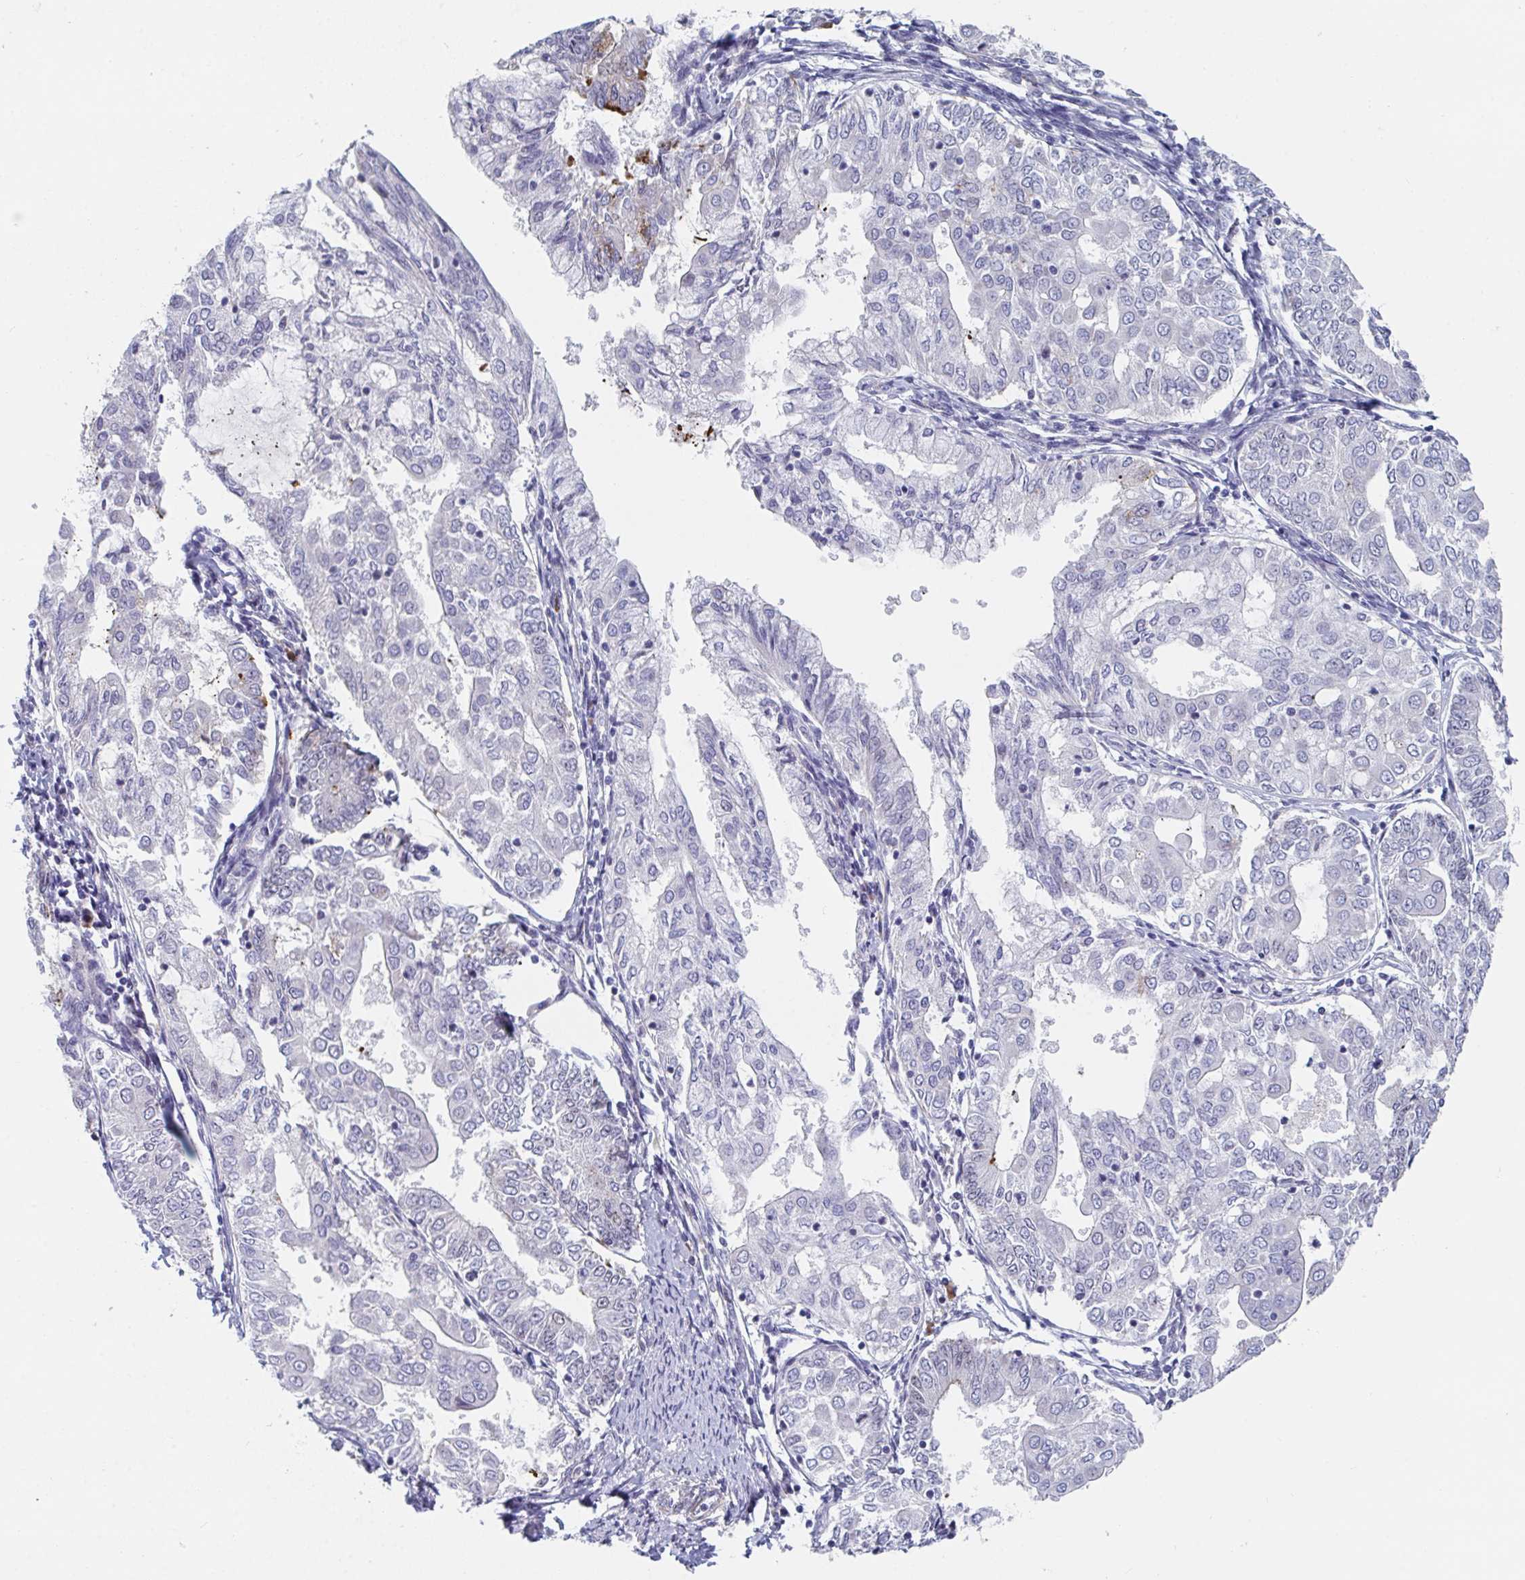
{"staining": {"intensity": "strong", "quantity": "<25%", "location": "cytoplasmic/membranous"}, "tissue": "endometrial cancer", "cell_type": "Tumor cells", "image_type": "cancer", "snomed": [{"axis": "morphology", "description": "Adenocarcinoma, NOS"}, {"axis": "topography", "description": "Endometrium"}], "caption": "Tumor cells demonstrate strong cytoplasmic/membranous positivity in approximately <25% of cells in endometrial cancer.", "gene": "CENPT", "patient": {"sex": "female", "age": 68}}